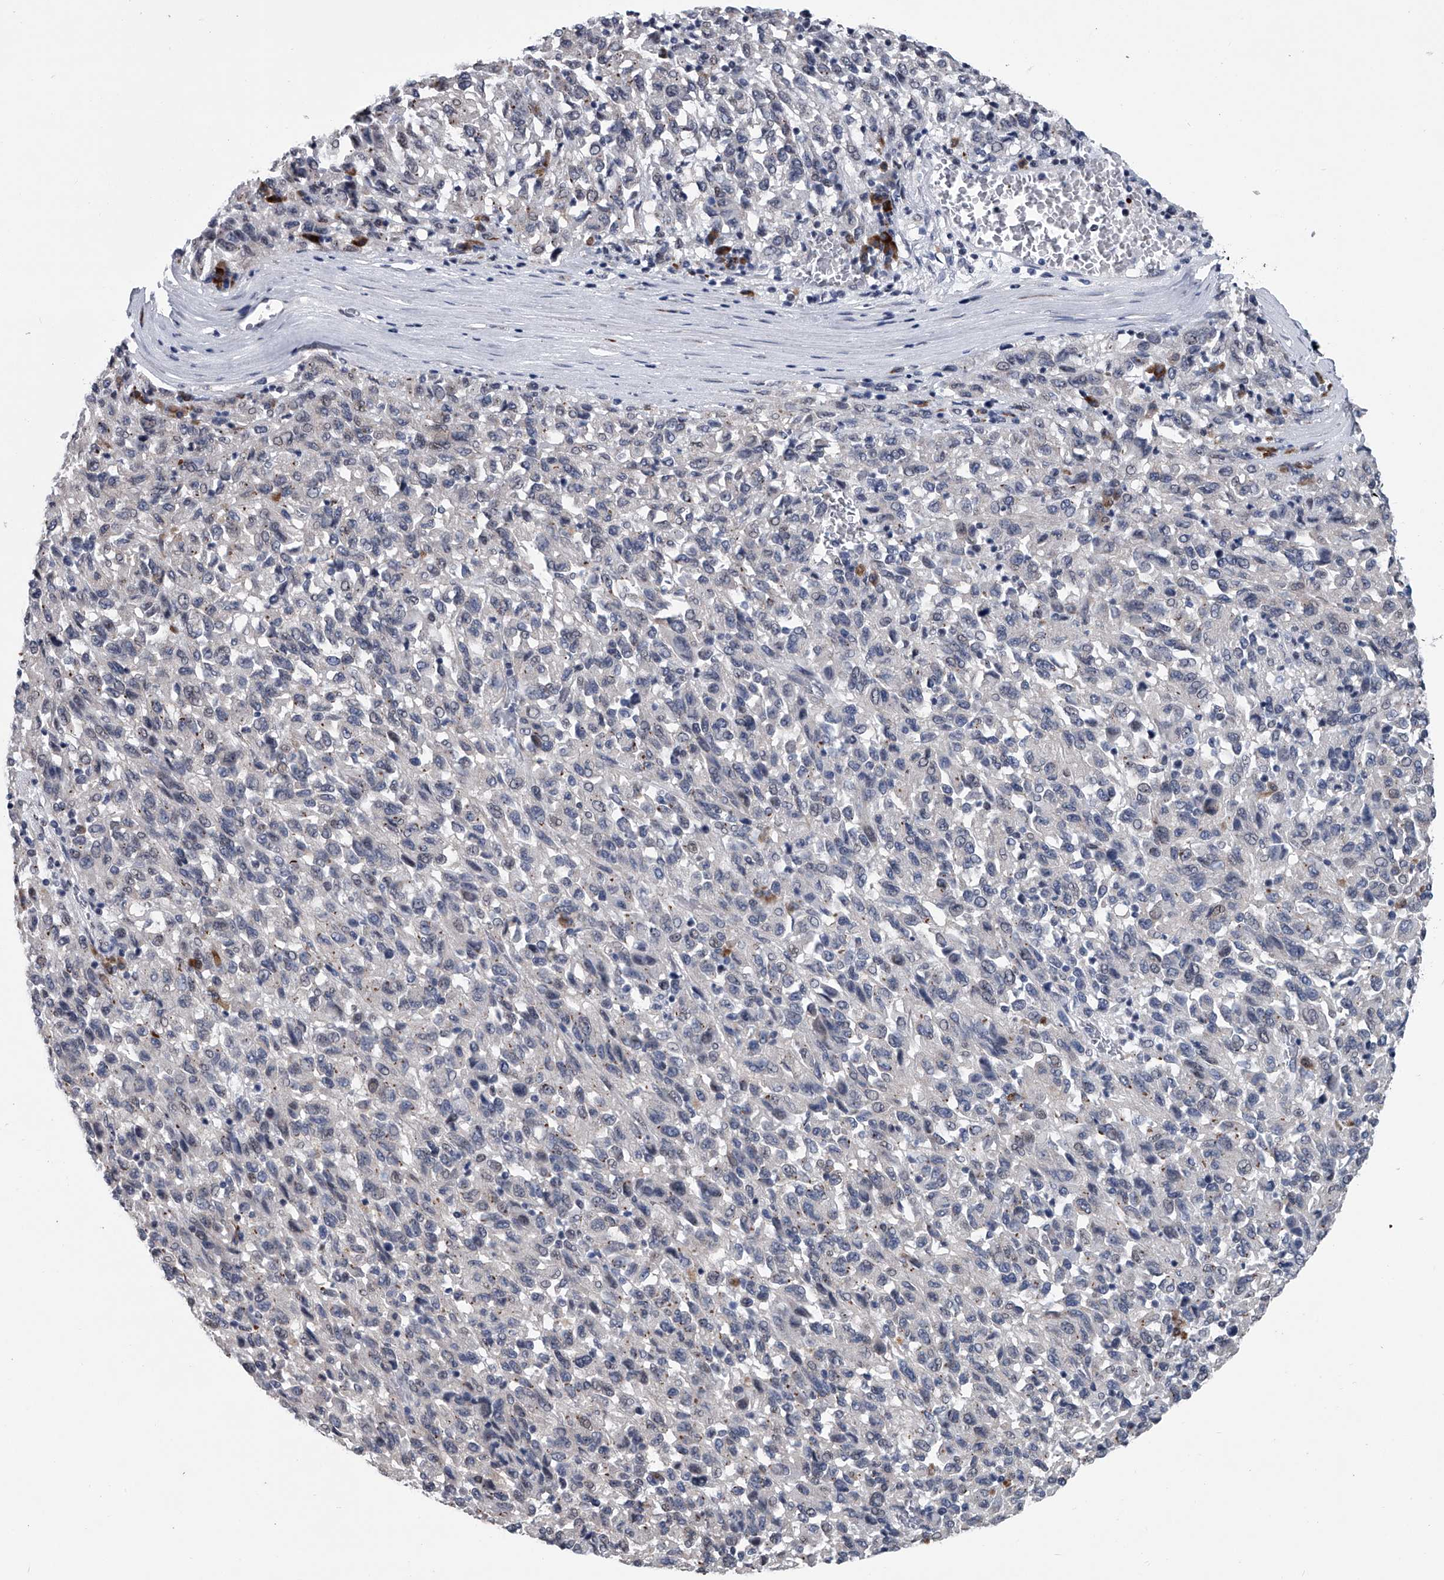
{"staining": {"intensity": "negative", "quantity": "none", "location": "none"}, "tissue": "melanoma", "cell_type": "Tumor cells", "image_type": "cancer", "snomed": [{"axis": "morphology", "description": "Malignant melanoma, Metastatic site"}, {"axis": "topography", "description": "Lung"}], "caption": "Immunohistochemical staining of melanoma displays no significant positivity in tumor cells.", "gene": "PPP2R5D", "patient": {"sex": "male", "age": 64}}